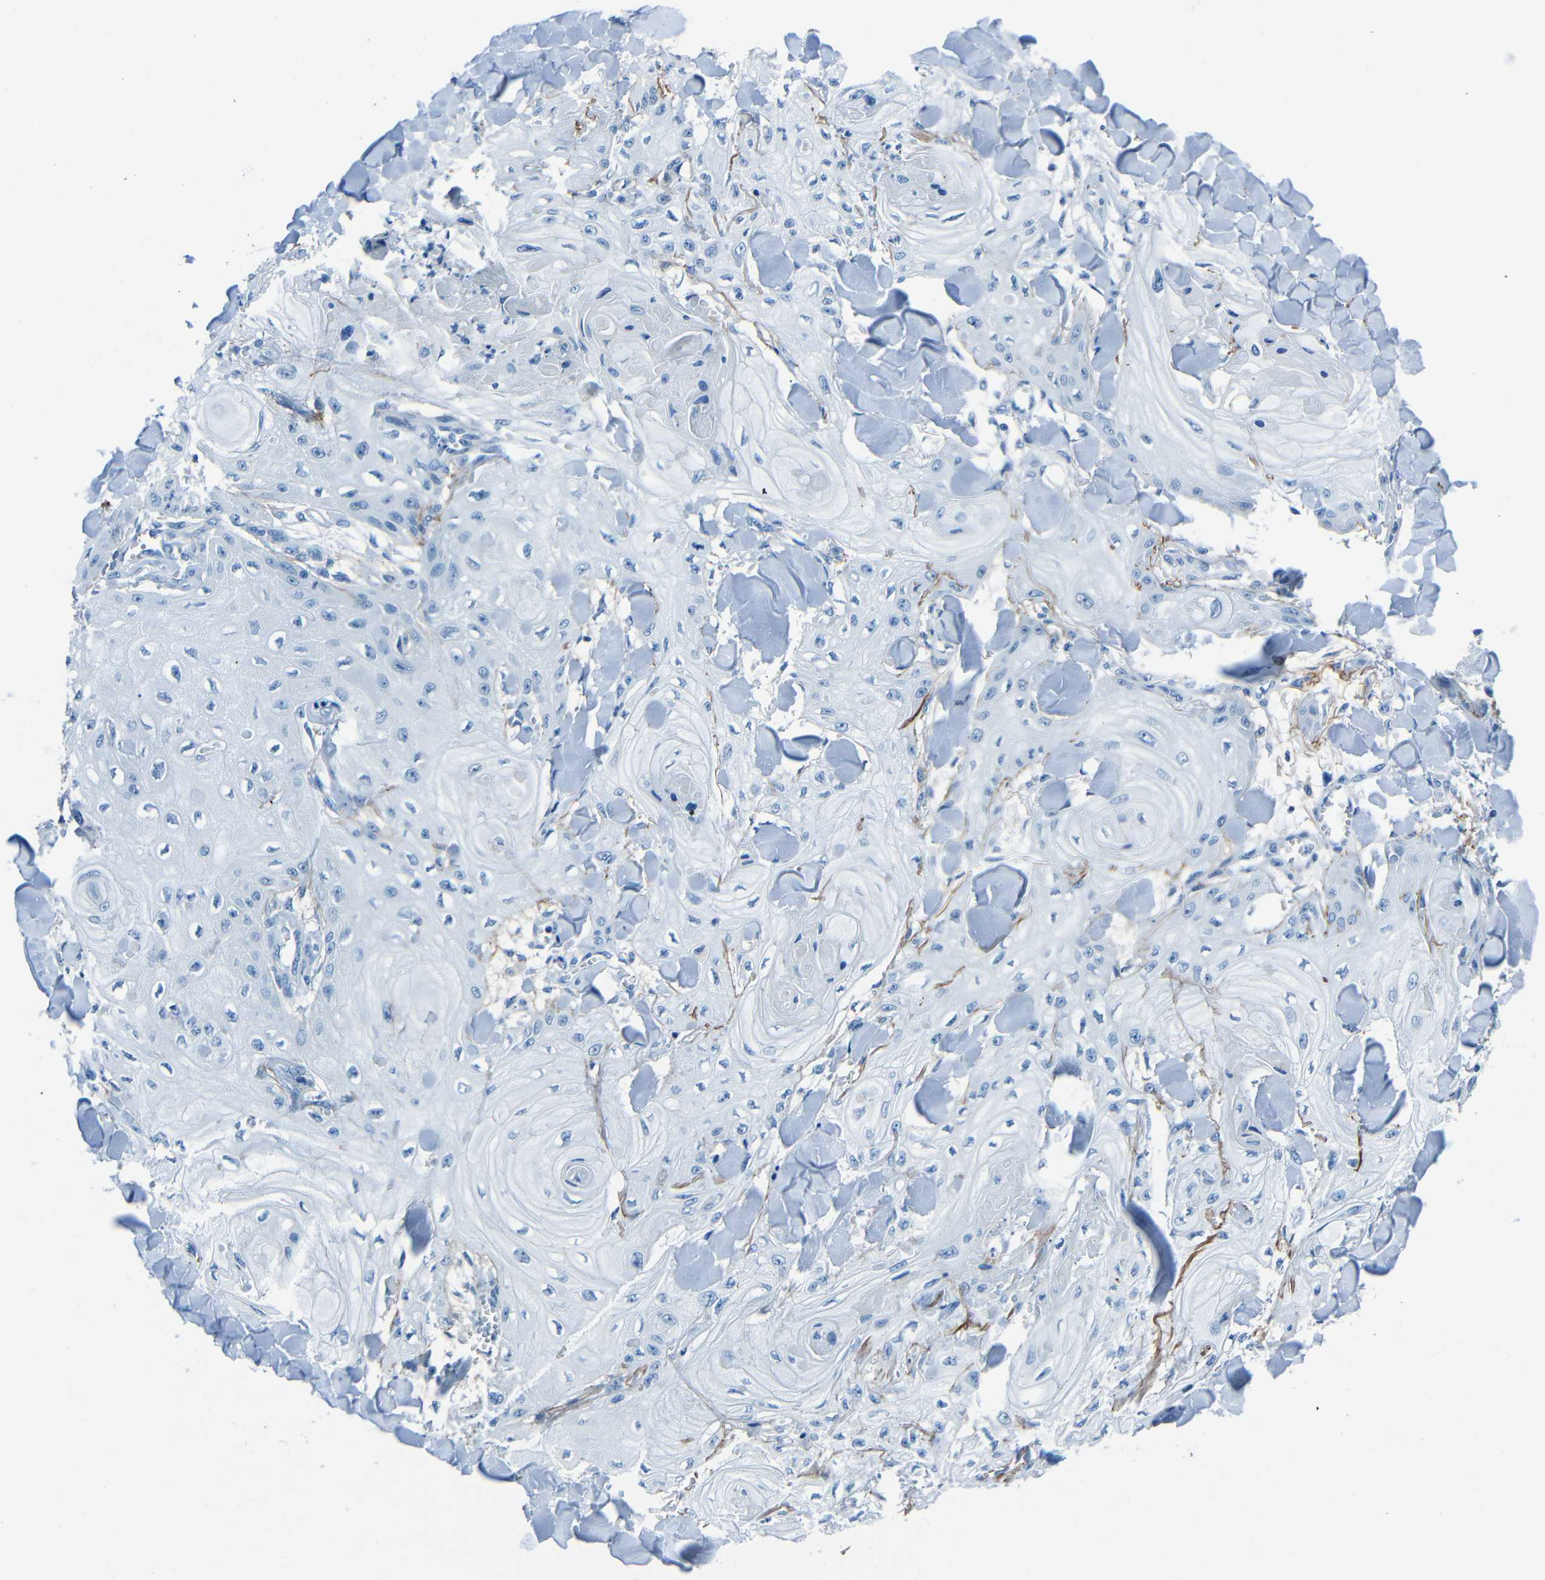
{"staining": {"intensity": "negative", "quantity": "none", "location": "none"}, "tissue": "skin cancer", "cell_type": "Tumor cells", "image_type": "cancer", "snomed": [{"axis": "morphology", "description": "Squamous cell carcinoma, NOS"}, {"axis": "topography", "description": "Skin"}], "caption": "Human squamous cell carcinoma (skin) stained for a protein using immunohistochemistry (IHC) reveals no staining in tumor cells.", "gene": "FBN2", "patient": {"sex": "male", "age": 74}}